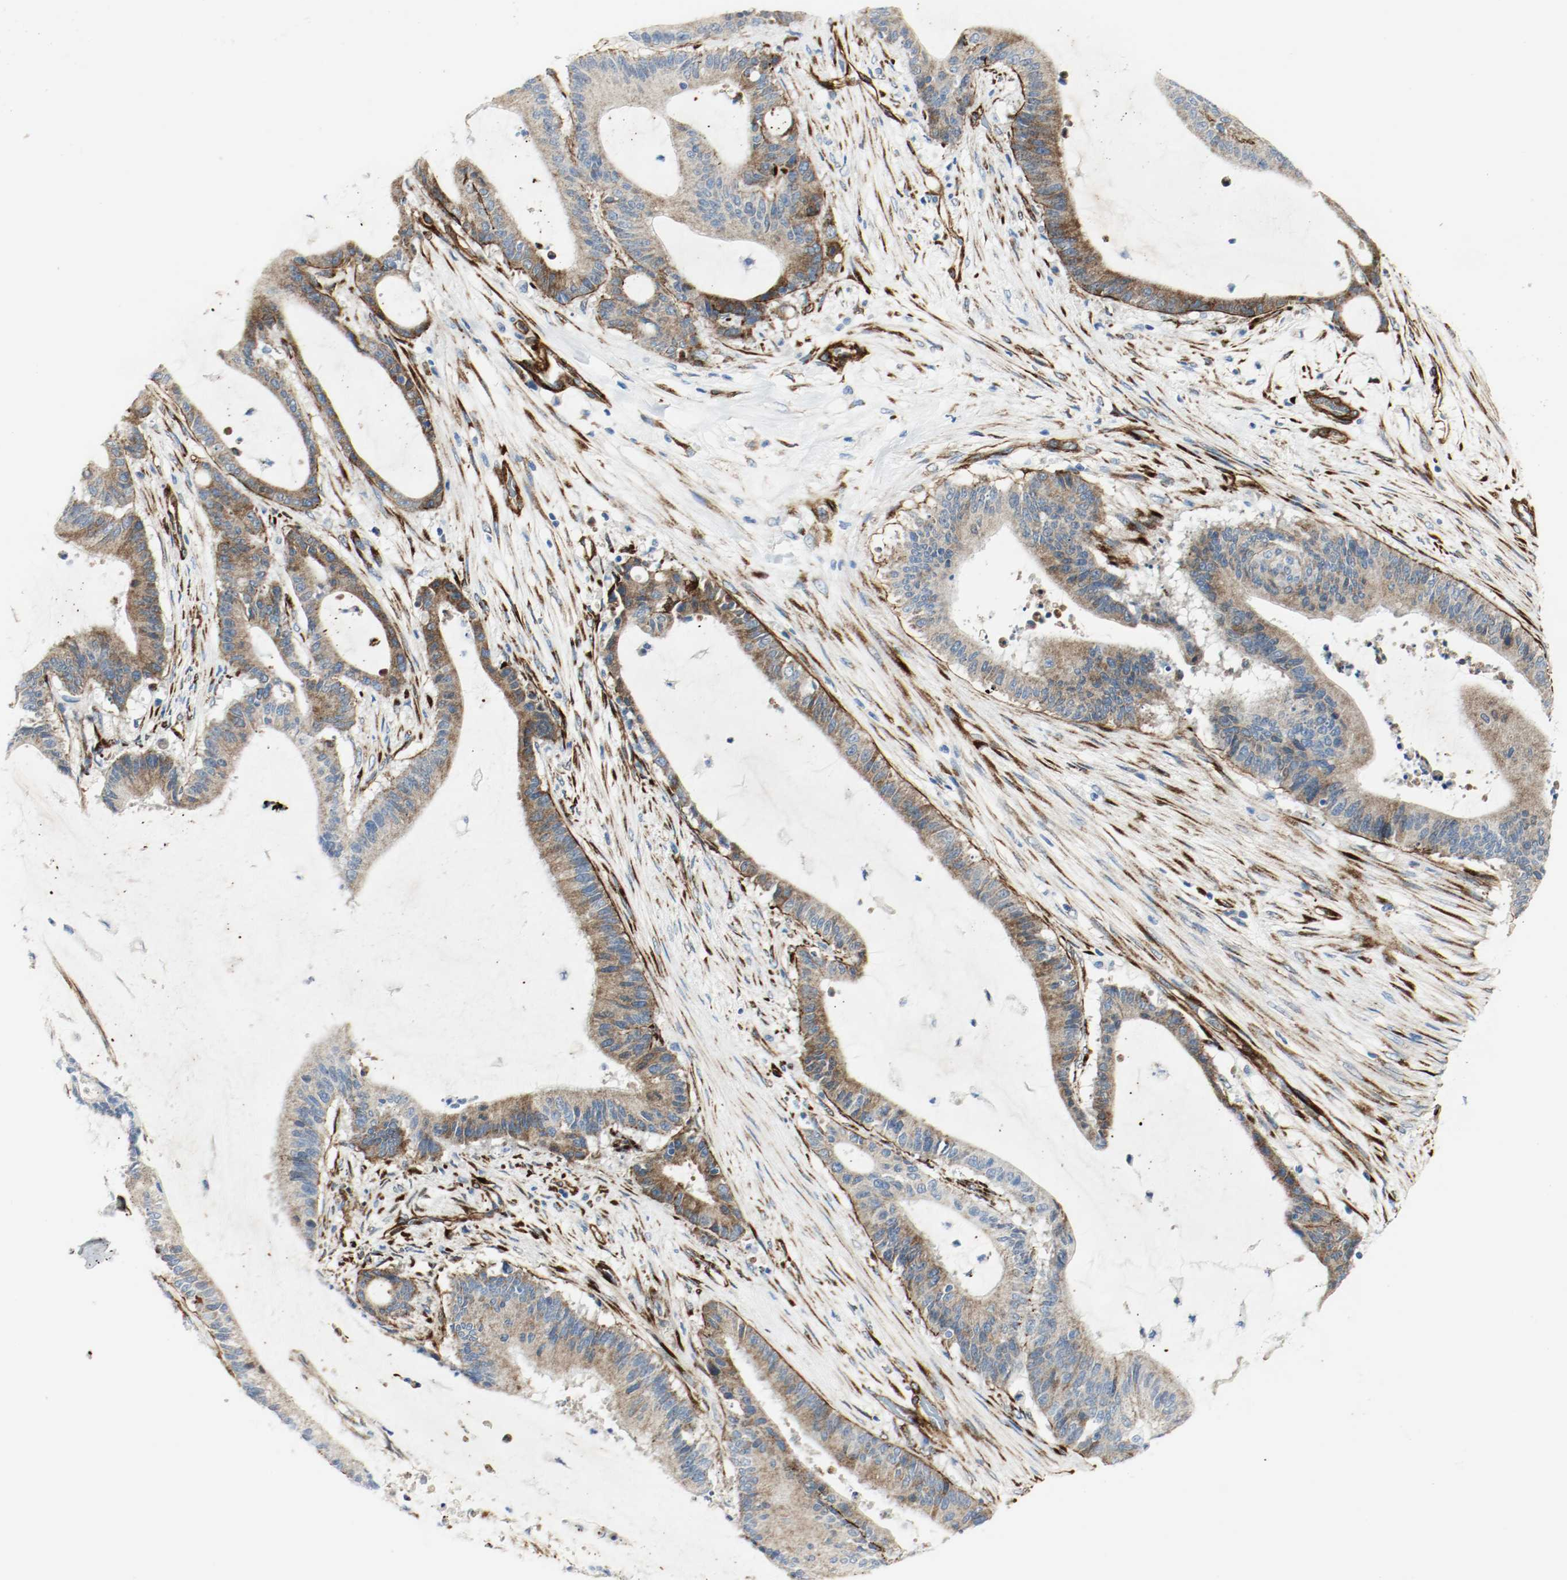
{"staining": {"intensity": "moderate", "quantity": ">75%", "location": "cytoplasmic/membranous"}, "tissue": "liver cancer", "cell_type": "Tumor cells", "image_type": "cancer", "snomed": [{"axis": "morphology", "description": "Cholangiocarcinoma"}, {"axis": "topography", "description": "Liver"}], "caption": "Protein expression analysis of human liver cancer reveals moderate cytoplasmic/membranous expression in about >75% of tumor cells.", "gene": "LAMB1", "patient": {"sex": "female", "age": 73}}